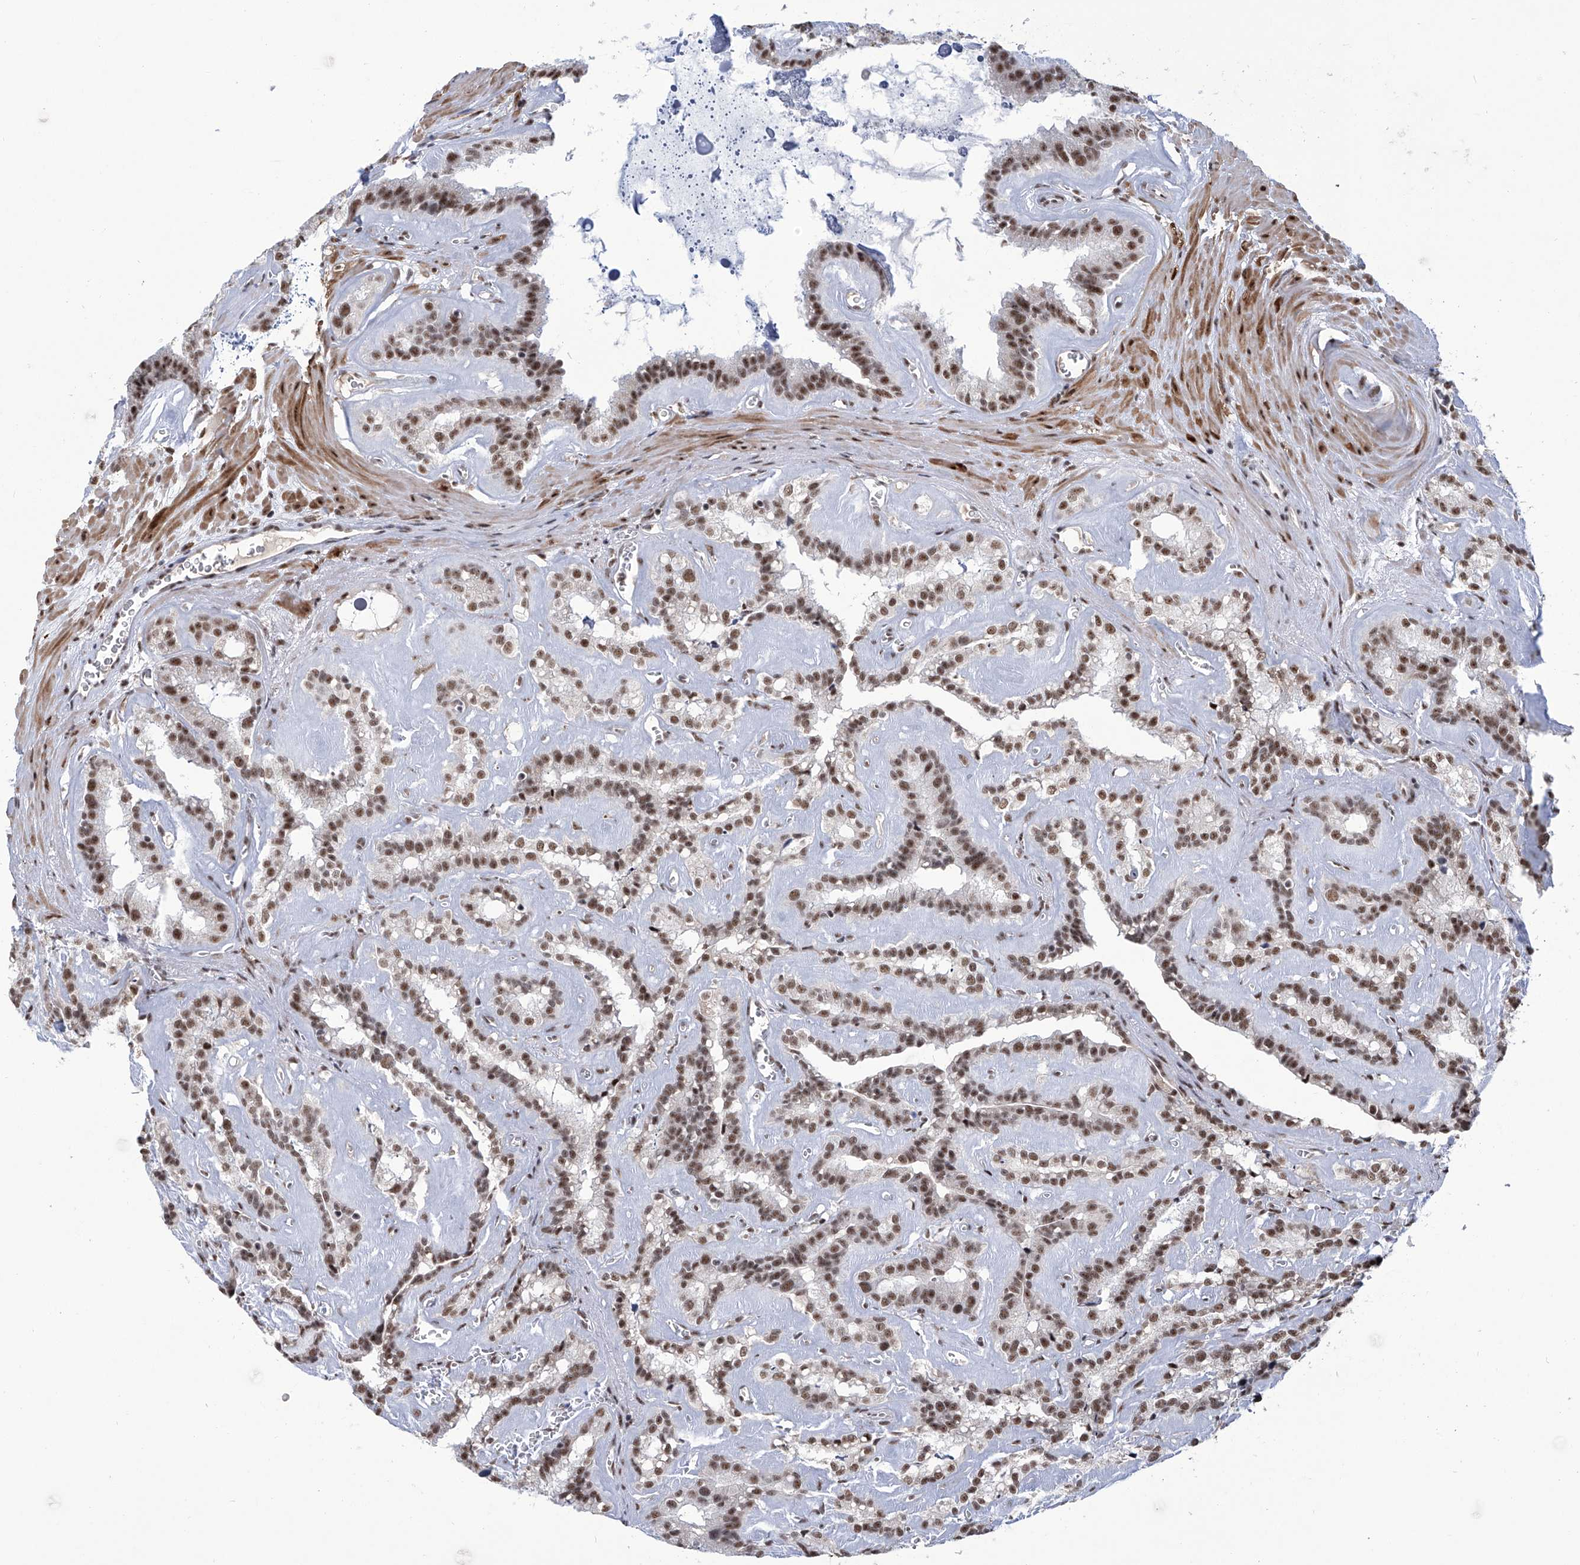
{"staining": {"intensity": "moderate", "quantity": ">75%", "location": "nuclear"}, "tissue": "seminal vesicle", "cell_type": "Glandular cells", "image_type": "normal", "snomed": [{"axis": "morphology", "description": "Normal tissue, NOS"}, {"axis": "topography", "description": "Prostate"}, {"axis": "topography", "description": "Seminal veicle"}], "caption": "Brown immunohistochemical staining in unremarkable human seminal vesicle shows moderate nuclear positivity in about >75% of glandular cells.", "gene": "FBXL4", "patient": {"sex": "male", "age": 59}}